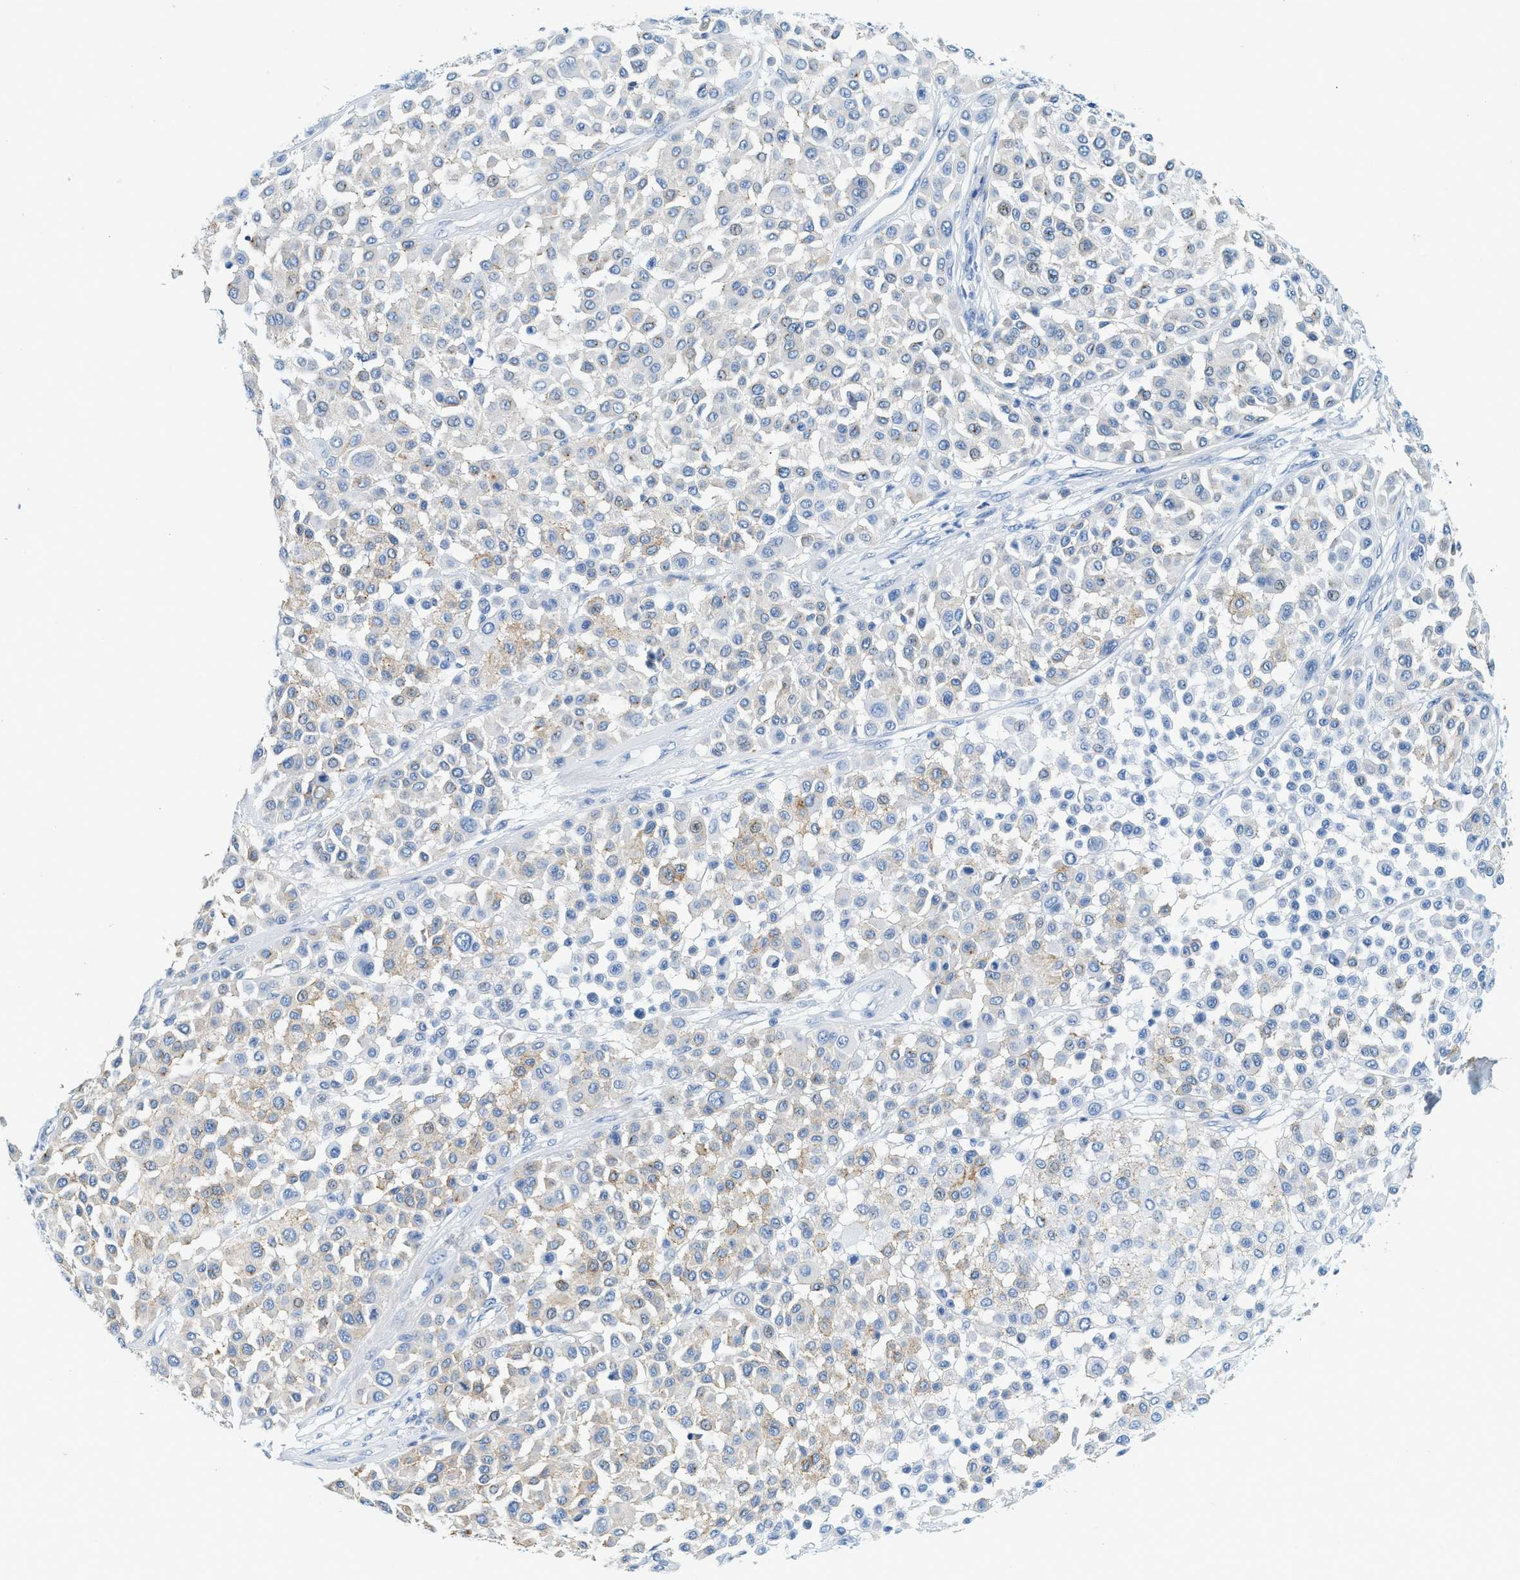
{"staining": {"intensity": "weak", "quantity": "<25%", "location": "cytoplasmic/membranous"}, "tissue": "melanoma", "cell_type": "Tumor cells", "image_type": "cancer", "snomed": [{"axis": "morphology", "description": "Malignant melanoma, Metastatic site"}, {"axis": "topography", "description": "Soft tissue"}], "caption": "This is an immunohistochemistry (IHC) photomicrograph of melanoma. There is no staining in tumor cells.", "gene": "TPSAB1", "patient": {"sex": "male", "age": 41}}